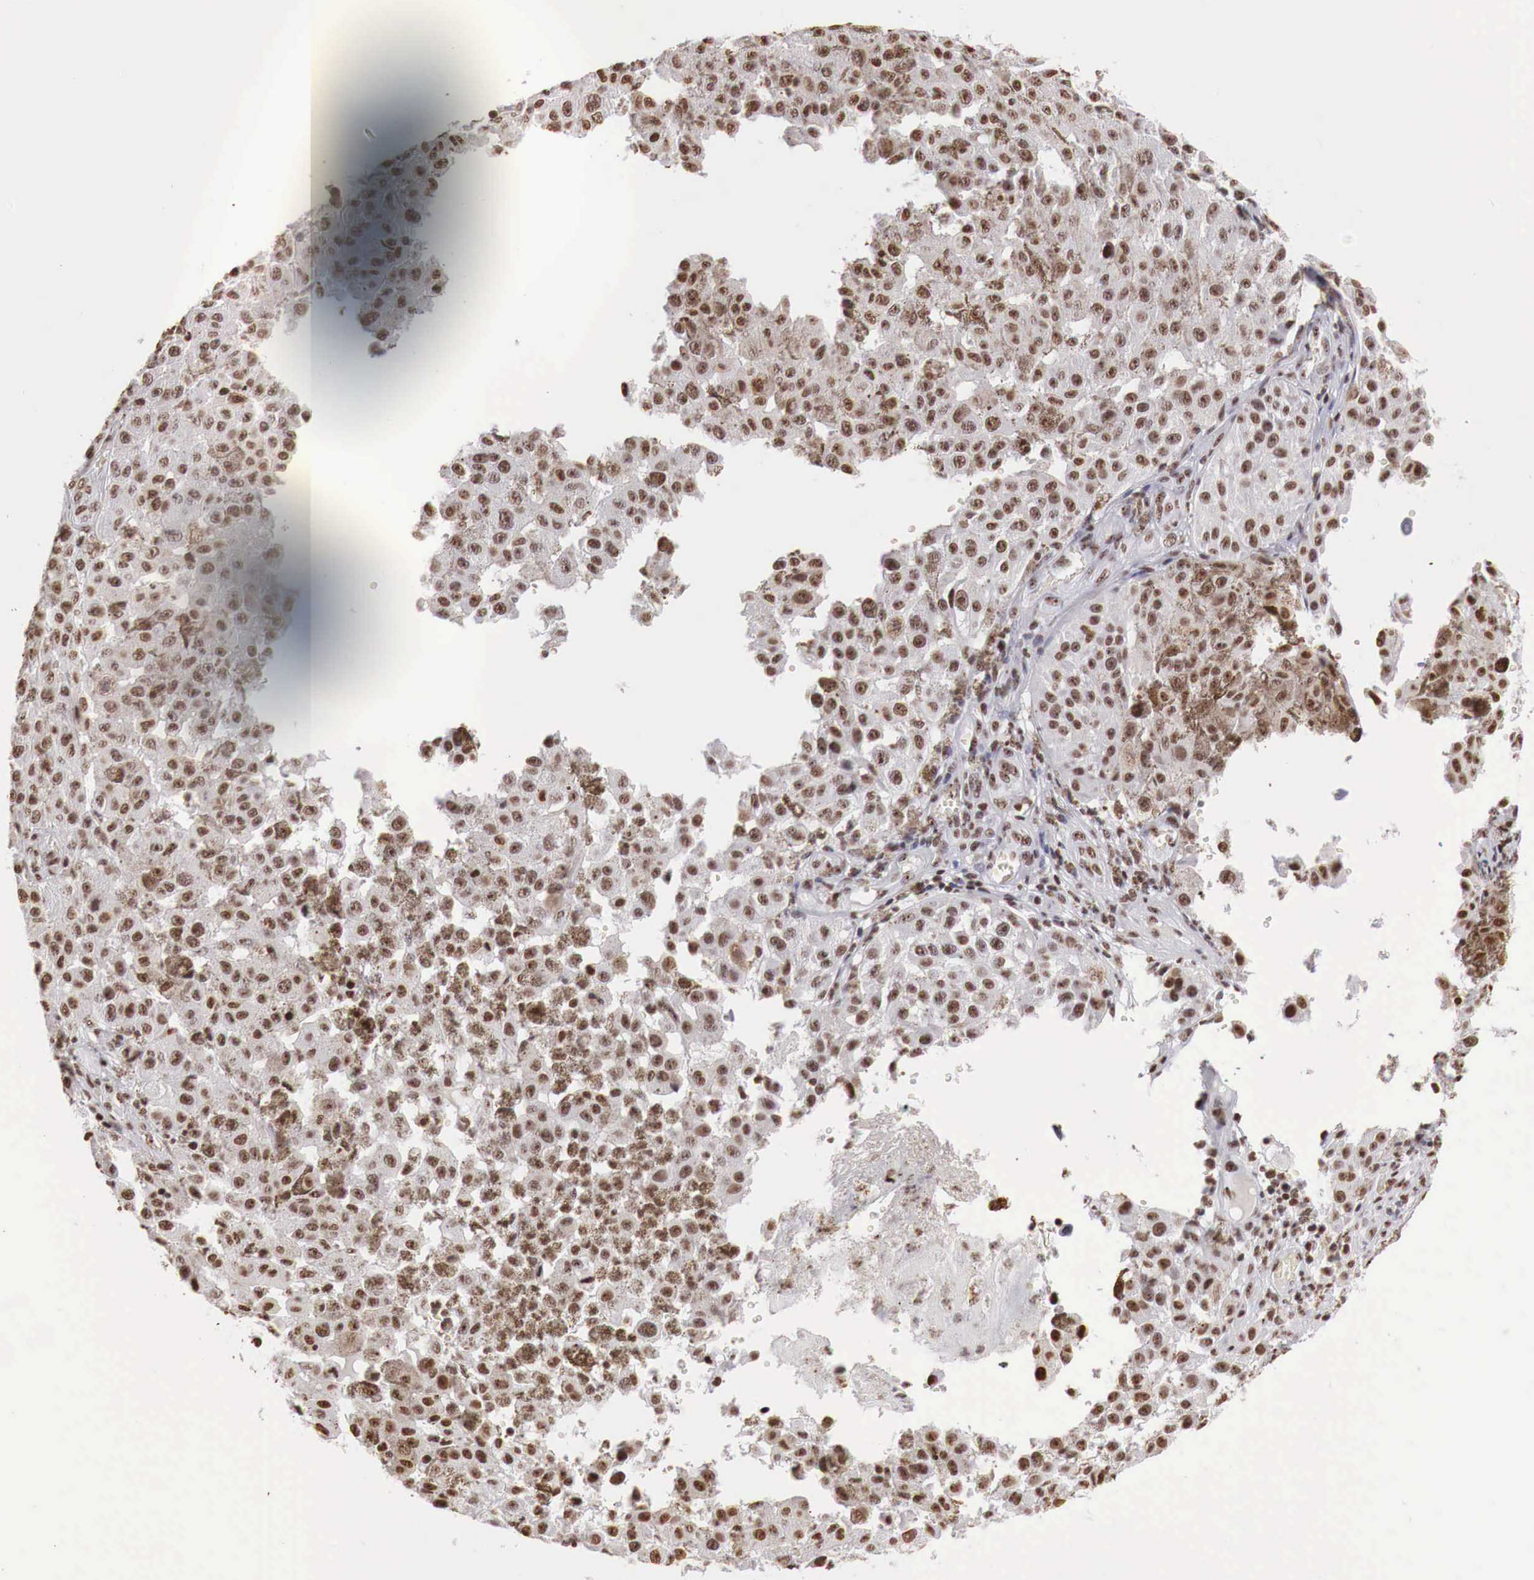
{"staining": {"intensity": "strong", "quantity": ">75%", "location": "nuclear"}, "tissue": "melanoma", "cell_type": "Tumor cells", "image_type": "cancer", "snomed": [{"axis": "morphology", "description": "Malignant melanoma, NOS"}, {"axis": "topography", "description": "Skin"}], "caption": "A brown stain shows strong nuclear positivity of a protein in human melanoma tumor cells.", "gene": "DKC1", "patient": {"sex": "female", "age": 64}}